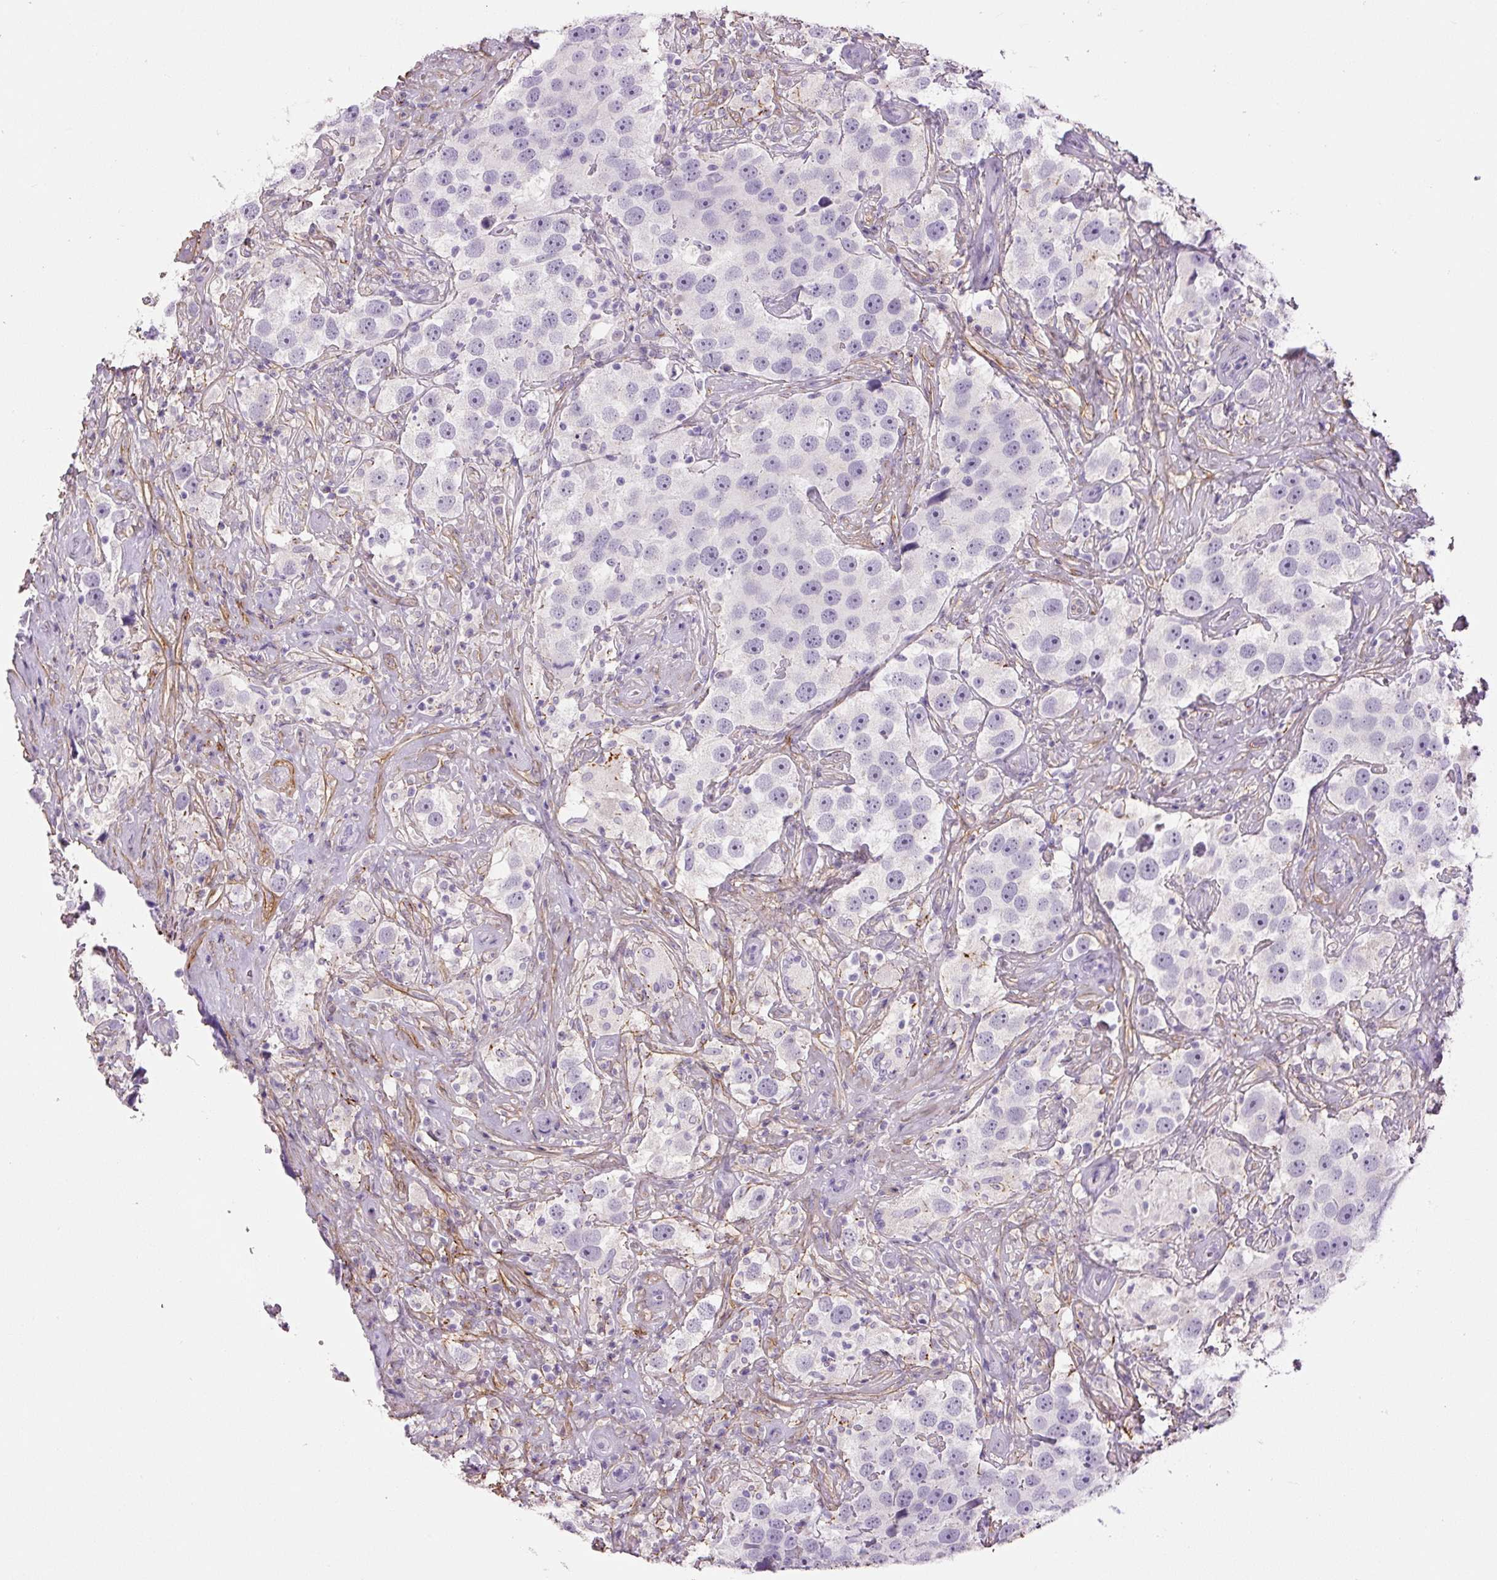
{"staining": {"intensity": "negative", "quantity": "none", "location": "none"}, "tissue": "testis cancer", "cell_type": "Tumor cells", "image_type": "cancer", "snomed": [{"axis": "morphology", "description": "Seminoma, NOS"}, {"axis": "topography", "description": "Testis"}], "caption": "Seminoma (testis) was stained to show a protein in brown. There is no significant expression in tumor cells. (DAB IHC visualized using brightfield microscopy, high magnification).", "gene": "FBN1", "patient": {"sex": "male", "age": 49}}